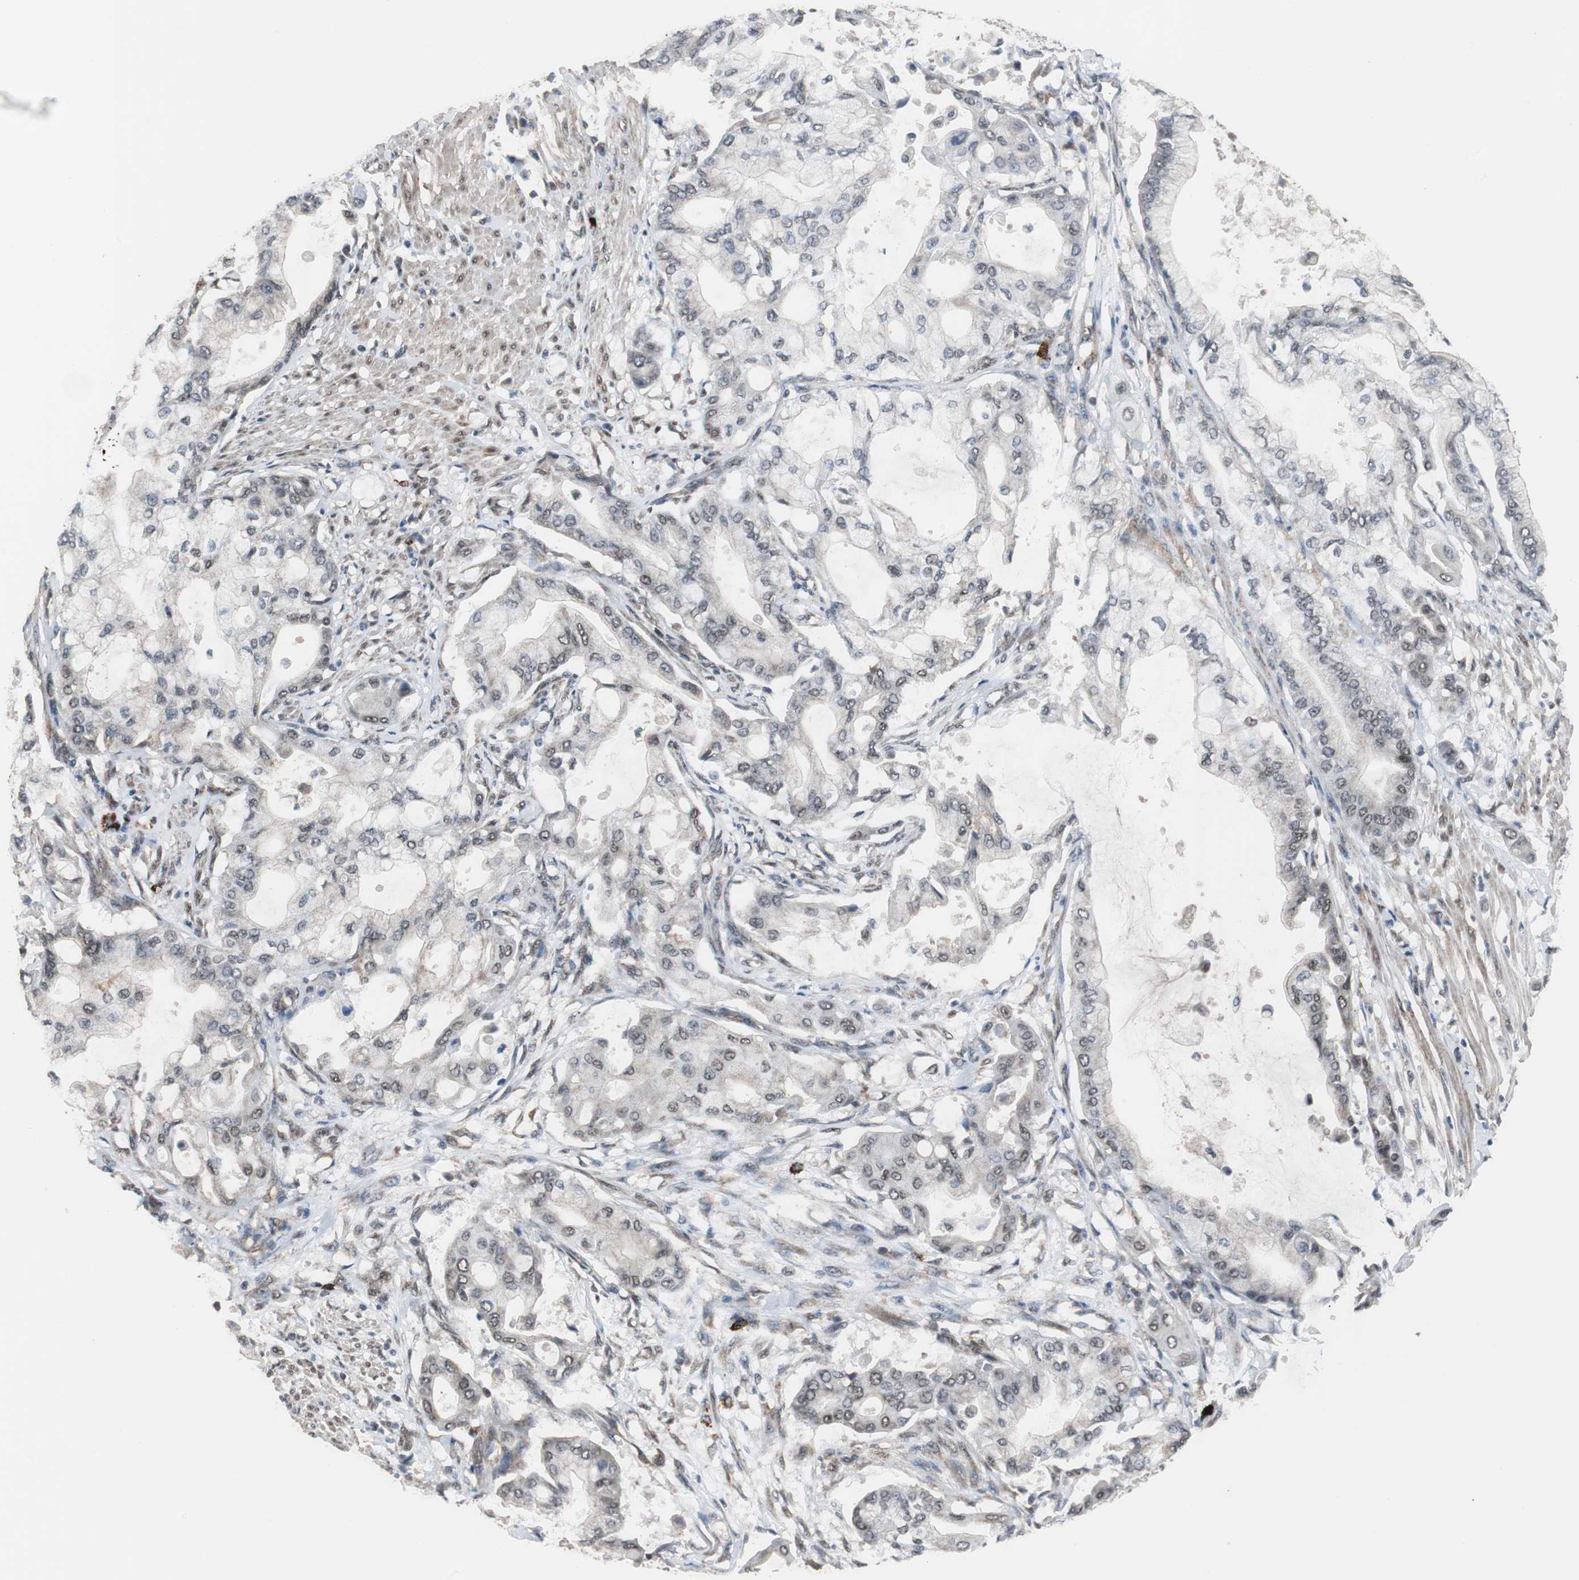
{"staining": {"intensity": "weak", "quantity": "25%-75%", "location": "nuclear"}, "tissue": "pancreatic cancer", "cell_type": "Tumor cells", "image_type": "cancer", "snomed": [{"axis": "morphology", "description": "Adenocarcinoma, NOS"}, {"axis": "morphology", "description": "Adenocarcinoma, metastatic, NOS"}, {"axis": "topography", "description": "Lymph node"}, {"axis": "topography", "description": "Pancreas"}, {"axis": "topography", "description": "Duodenum"}], "caption": "Protein staining demonstrates weak nuclear expression in approximately 25%-75% of tumor cells in metastatic adenocarcinoma (pancreatic).", "gene": "ZHX2", "patient": {"sex": "female", "age": 64}}